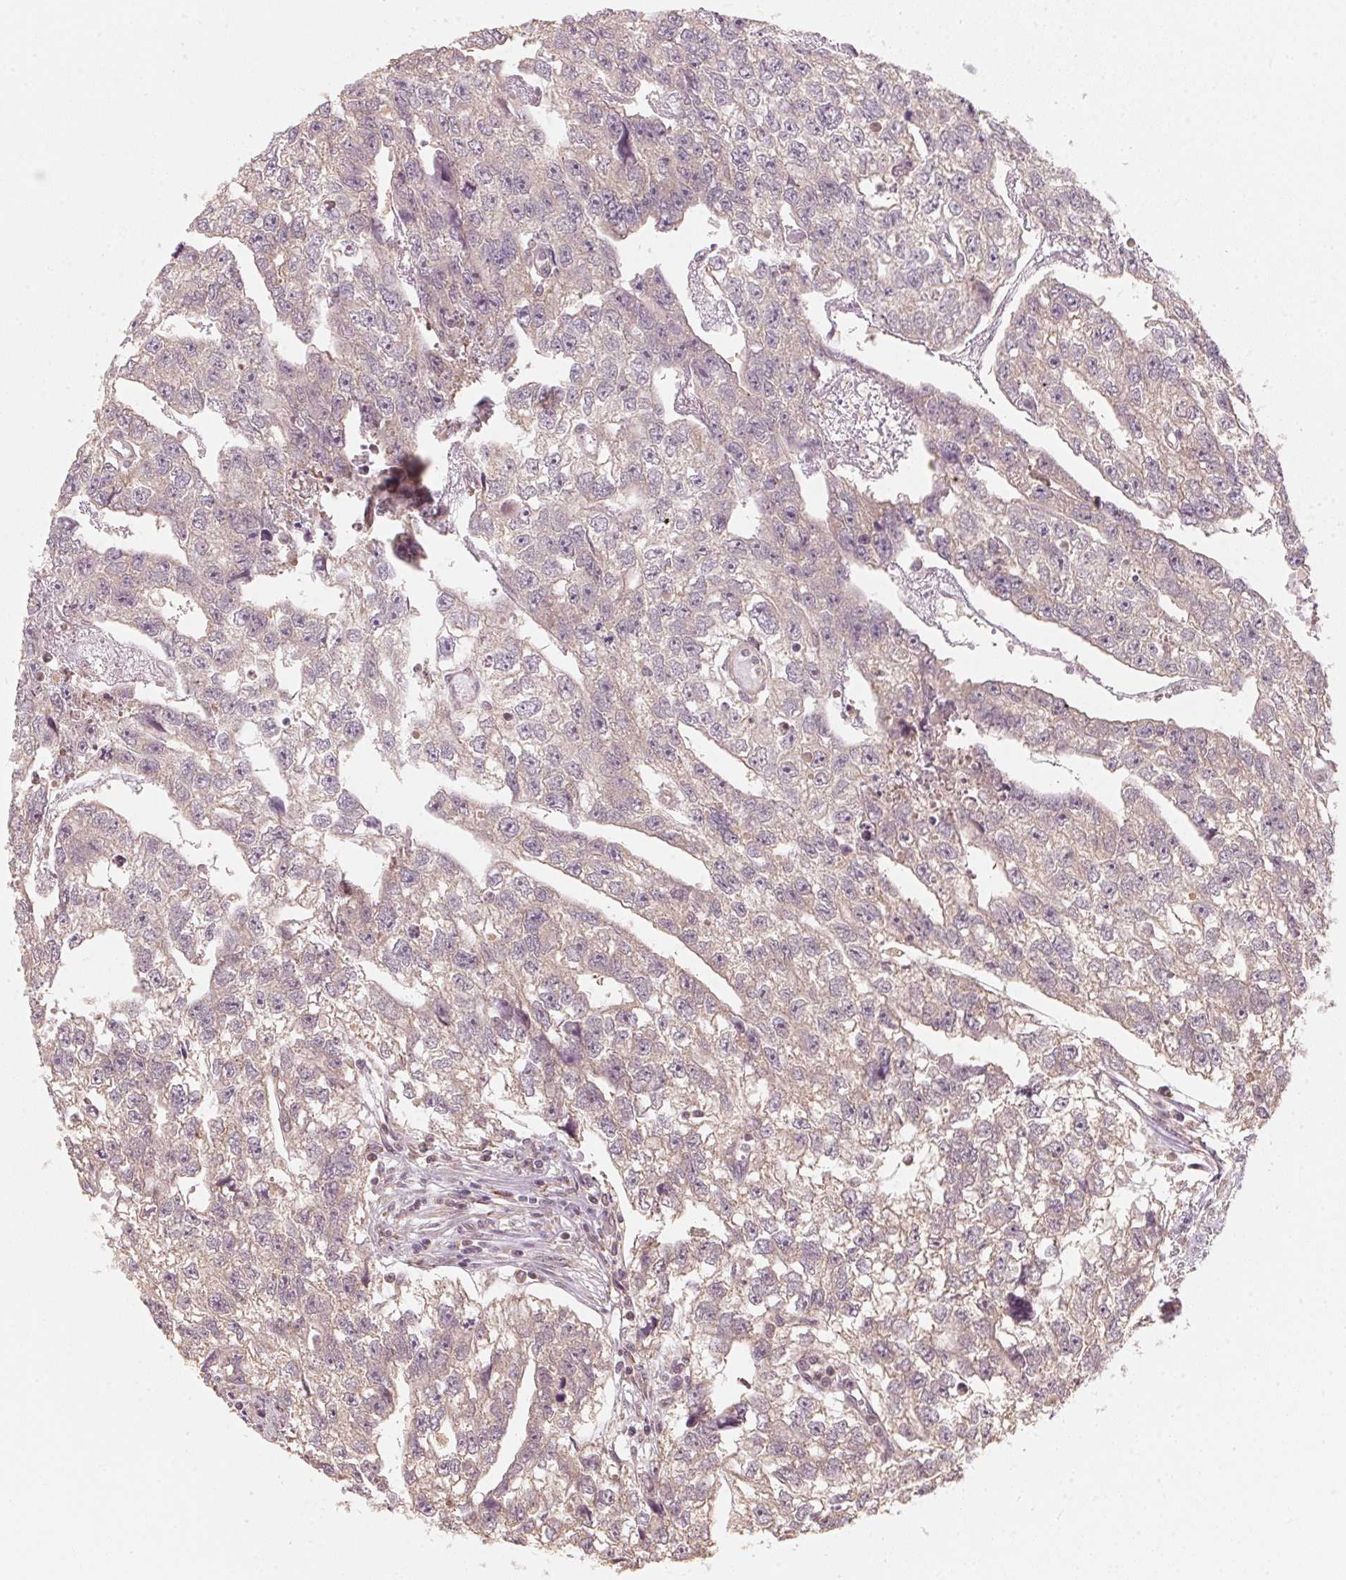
{"staining": {"intensity": "weak", "quantity": ">75%", "location": "cytoplasmic/membranous"}, "tissue": "testis cancer", "cell_type": "Tumor cells", "image_type": "cancer", "snomed": [{"axis": "morphology", "description": "Carcinoma, Embryonal, NOS"}, {"axis": "morphology", "description": "Teratoma, malignant, NOS"}, {"axis": "topography", "description": "Testis"}], "caption": "A brown stain shows weak cytoplasmic/membranous staining of a protein in human testis cancer tumor cells.", "gene": "C2orf73", "patient": {"sex": "male", "age": 44}}